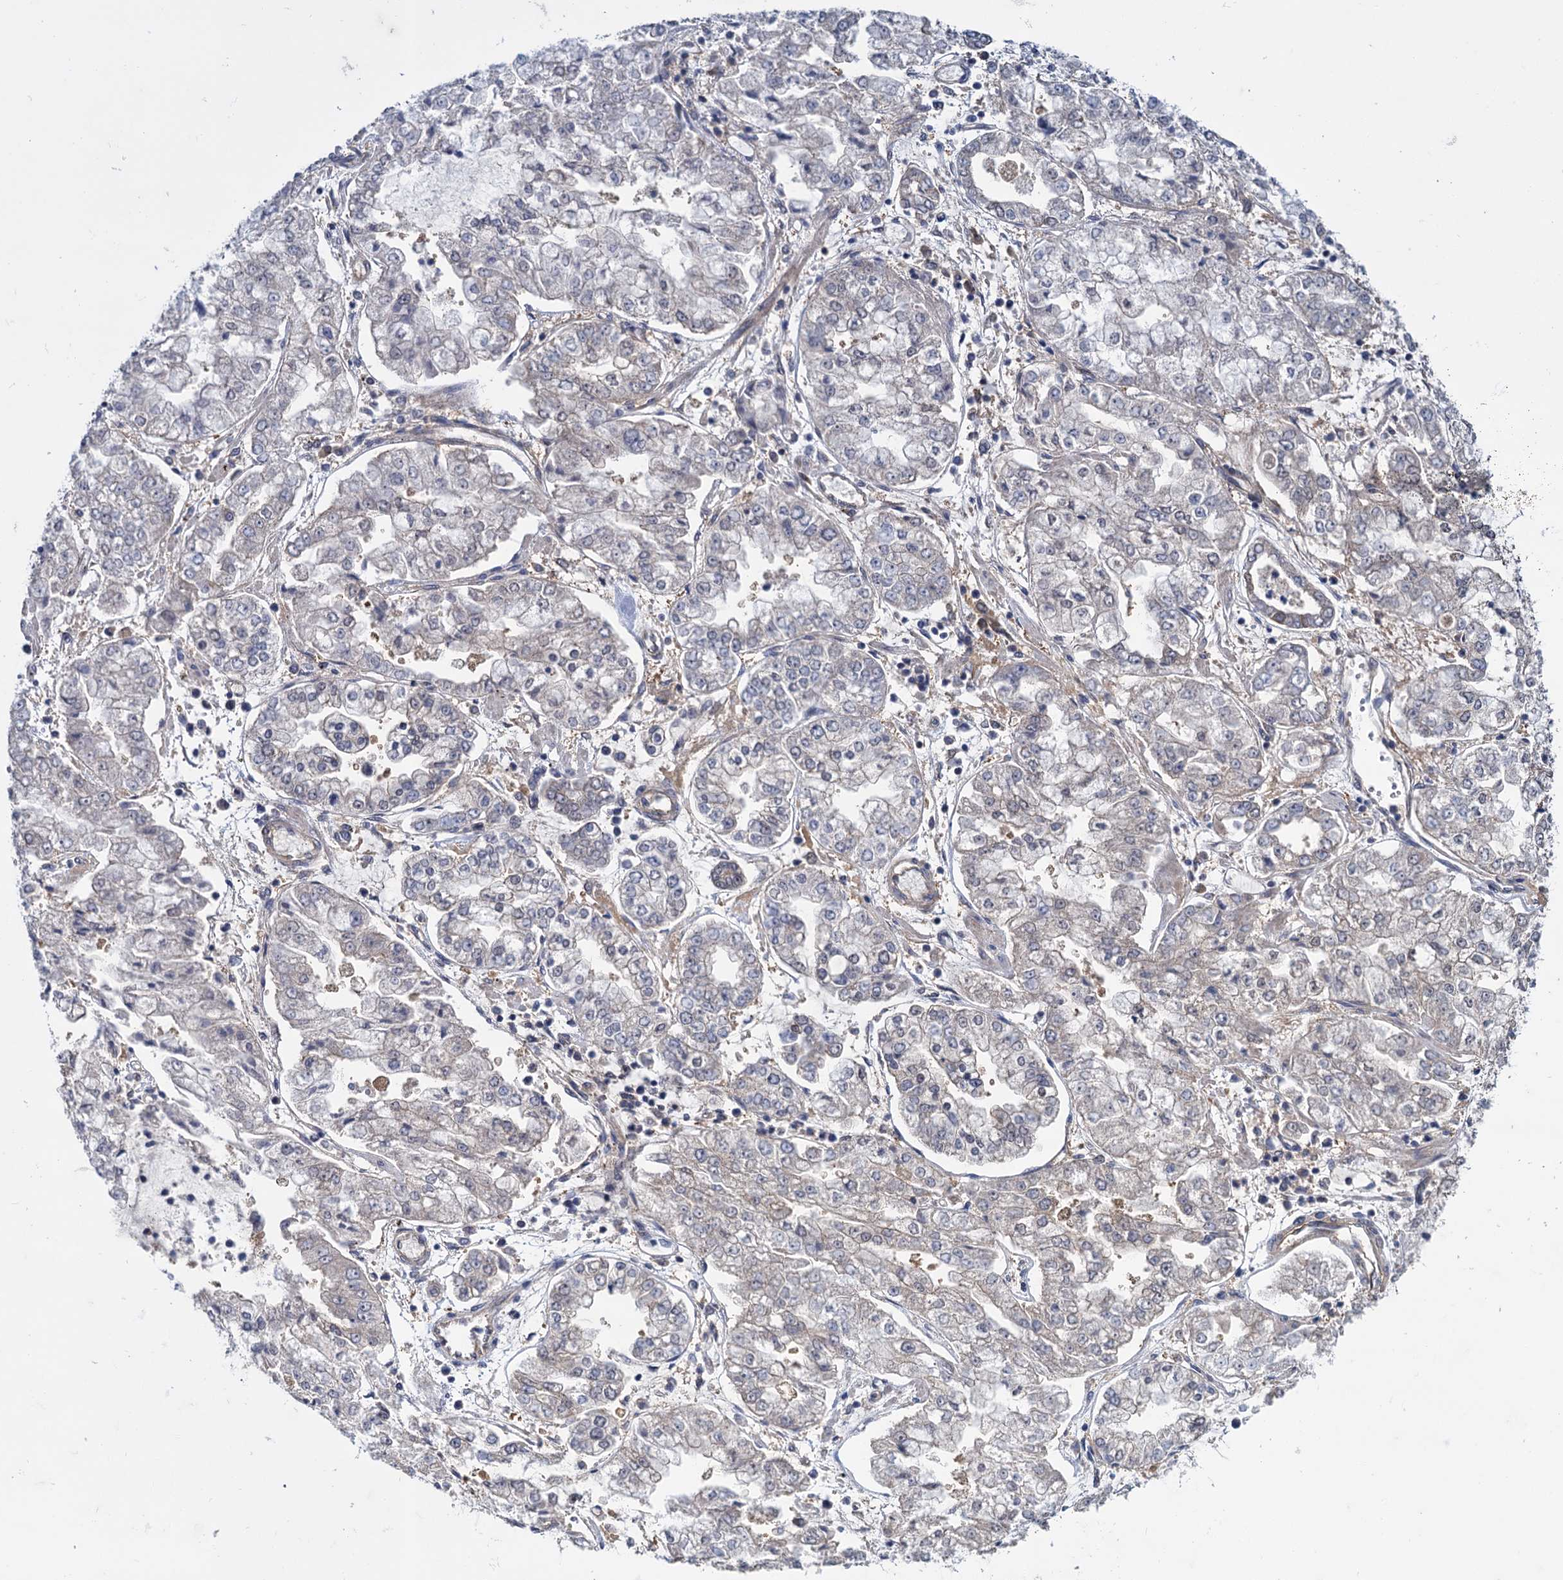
{"staining": {"intensity": "negative", "quantity": "none", "location": "none"}, "tissue": "stomach cancer", "cell_type": "Tumor cells", "image_type": "cancer", "snomed": [{"axis": "morphology", "description": "Adenocarcinoma, NOS"}, {"axis": "topography", "description": "Stomach"}], "caption": "Immunohistochemical staining of human stomach cancer displays no significant expression in tumor cells.", "gene": "GLO1", "patient": {"sex": "male", "age": 76}}